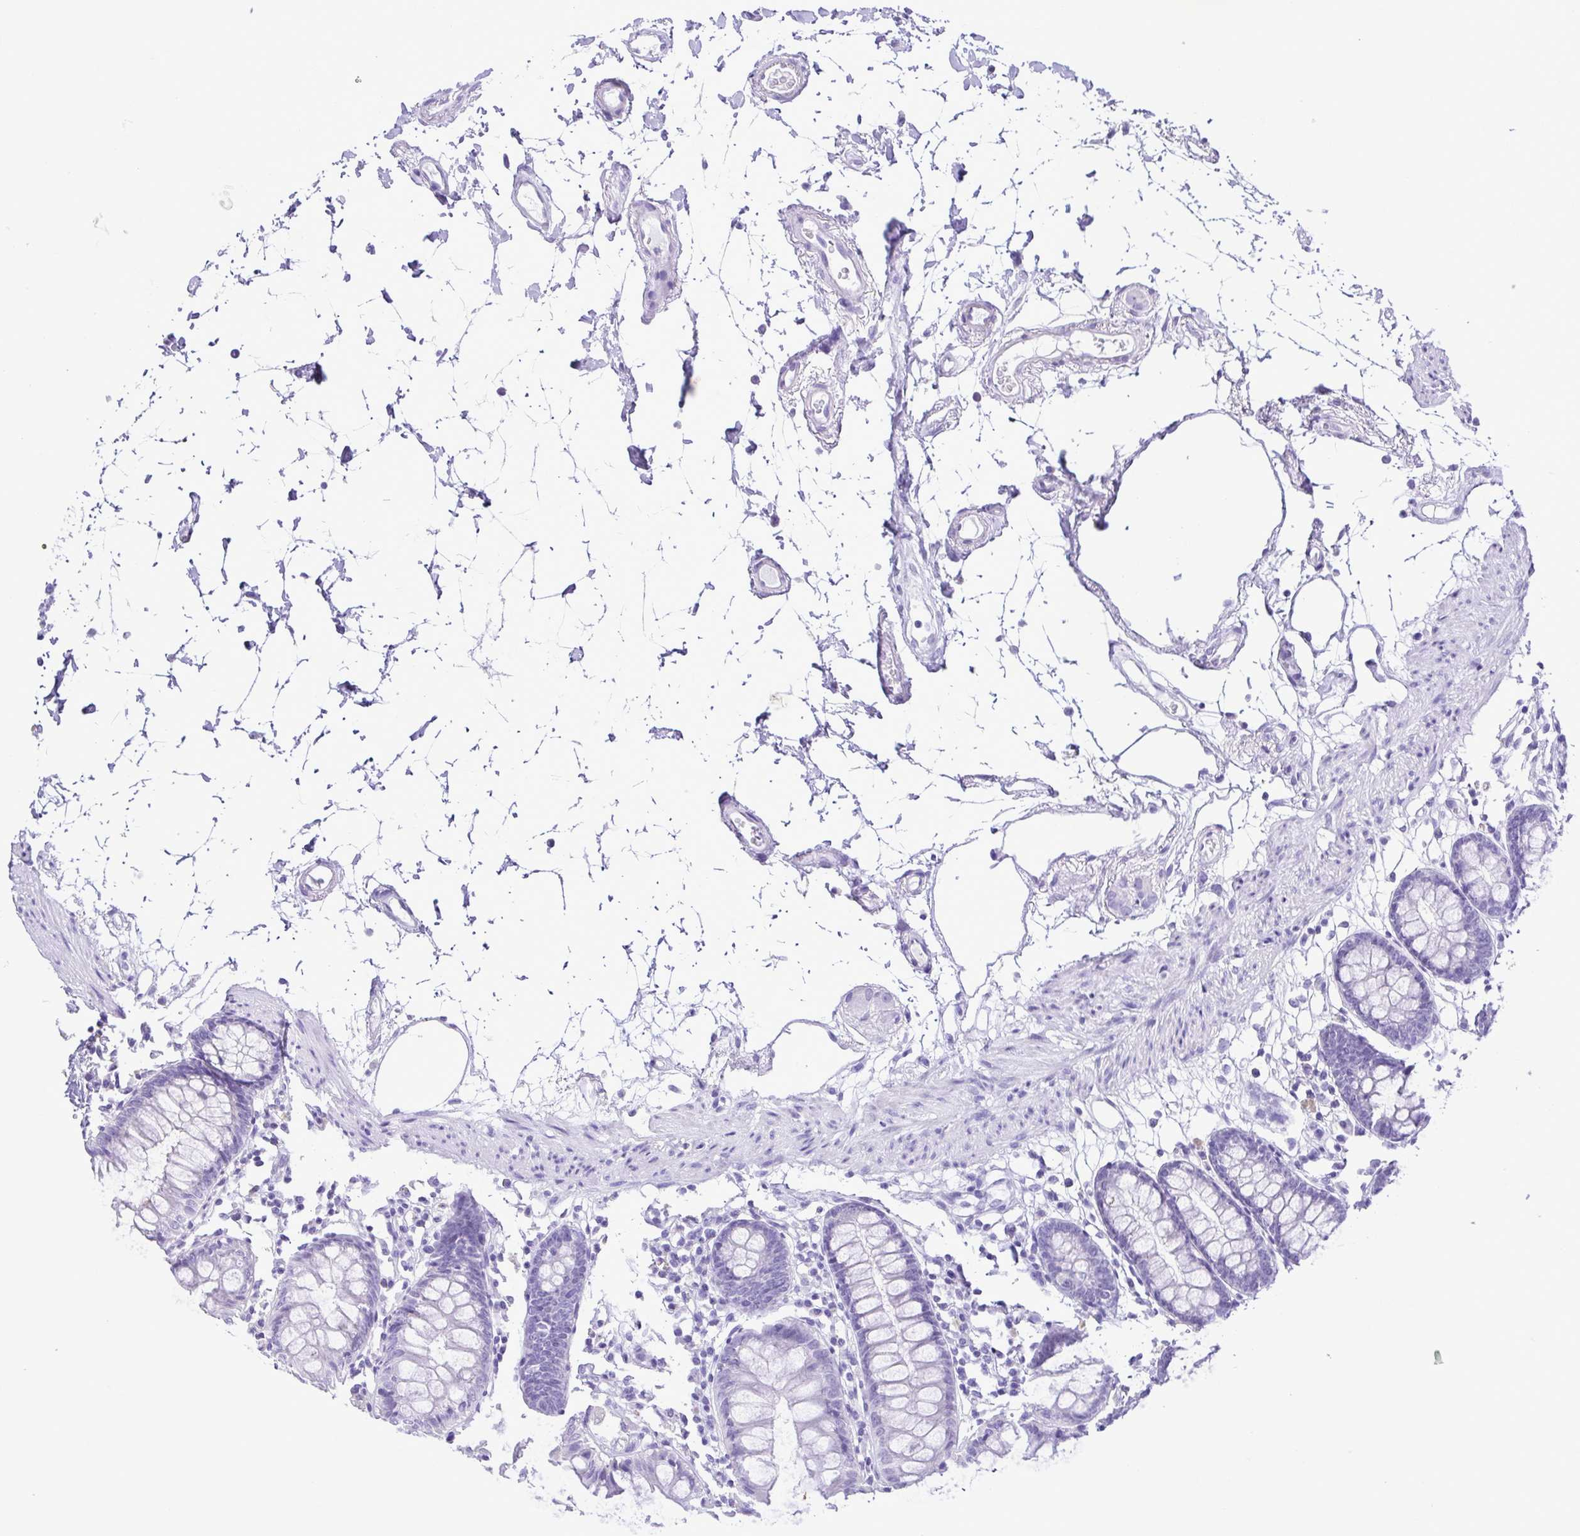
{"staining": {"intensity": "negative", "quantity": "none", "location": "none"}, "tissue": "colon", "cell_type": "Endothelial cells", "image_type": "normal", "snomed": [{"axis": "morphology", "description": "Normal tissue, NOS"}, {"axis": "topography", "description": "Colon"}], "caption": "The IHC micrograph has no significant positivity in endothelial cells of colon.", "gene": "CASP14", "patient": {"sex": "female", "age": 84}}